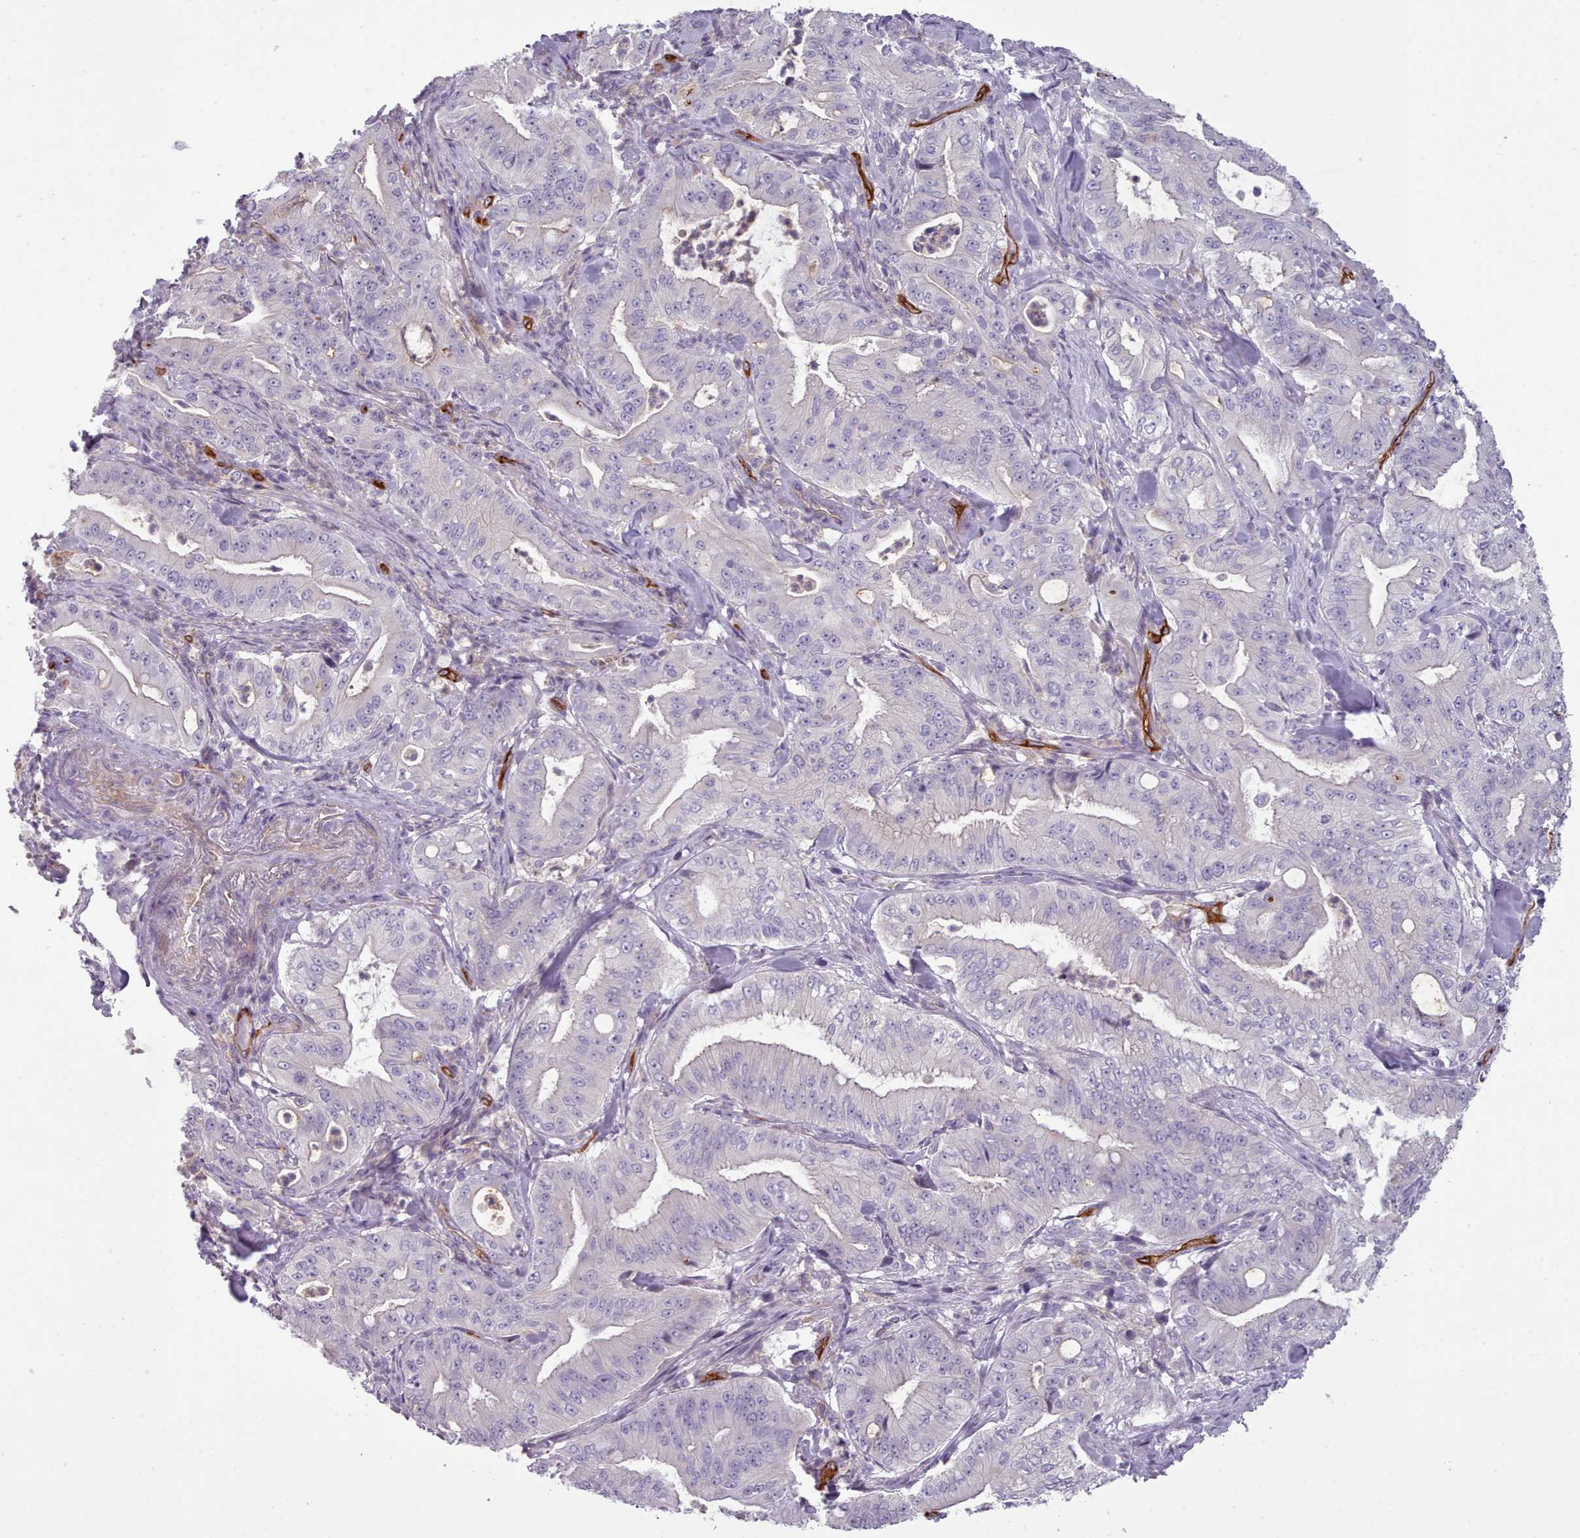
{"staining": {"intensity": "negative", "quantity": "none", "location": "none"}, "tissue": "pancreatic cancer", "cell_type": "Tumor cells", "image_type": "cancer", "snomed": [{"axis": "morphology", "description": "Adenocarcinoma, NOS"}, {"axis": "topography", "description": "Pancreas"}], "caption": "Histopathology image shows no protein staining in tumor cells of pancreatic adenocarcinoma tissue.", "gene": "CD300LF", "patient": {"sex": "male", "age": 71}}